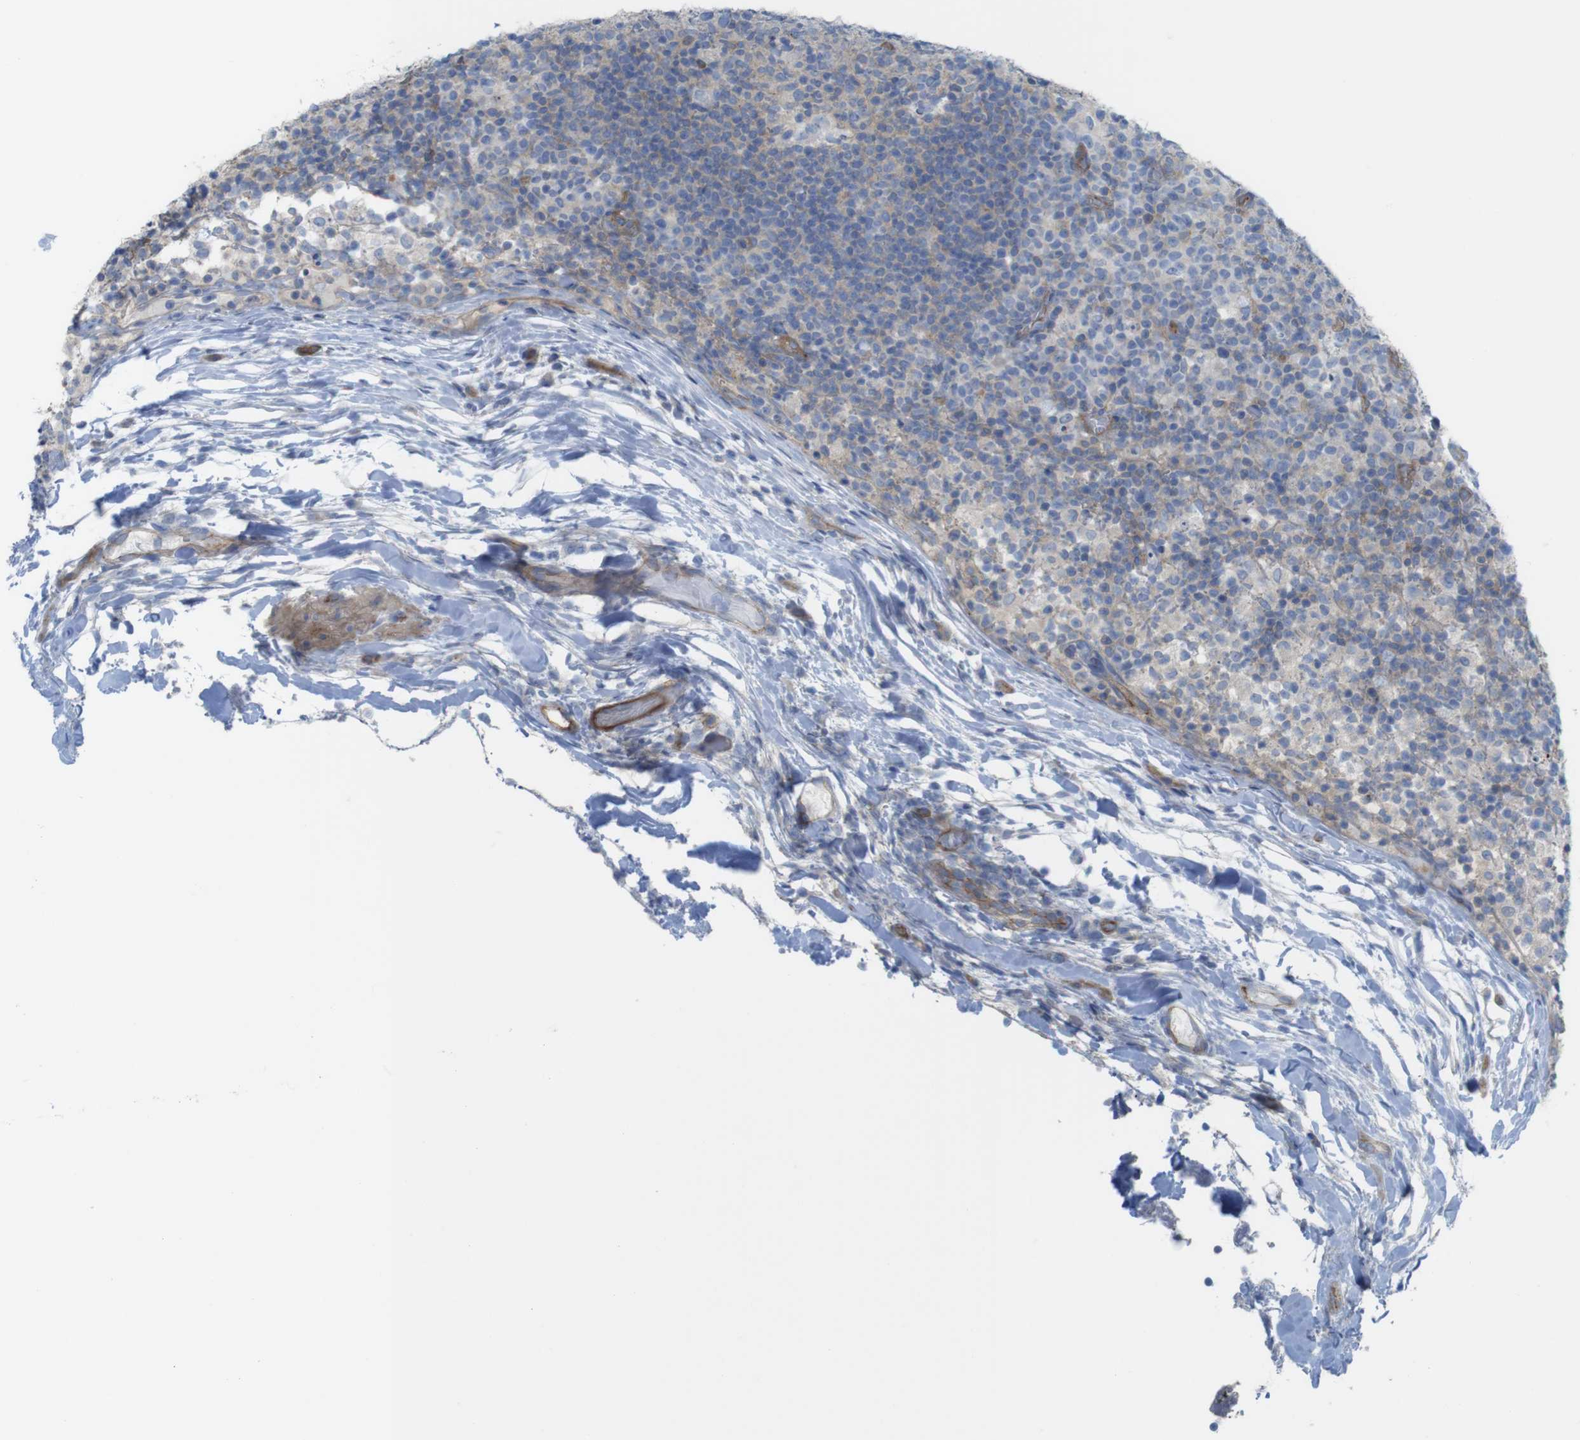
{"staining": {"intensity": "weak", "quantity": "<25%", "location": "cytoplasmic/membranous"}, "tissue": "lymph node", "cell_type": "Germinal center cells", "image_type": "normal", "snomed": [{"axis": "morphology", "description": "Normal tissue, NOS"}, {"axis": "morphology", "description": "Inflammation, NOS"}, {"axis": "topography", "description": "Lymph node"}], "caption": "The micrograph reveals no staining of germinal center cells in normal lymph node.", "gene": "PREX2", "patient": {"sex": "male", "age": 55}}